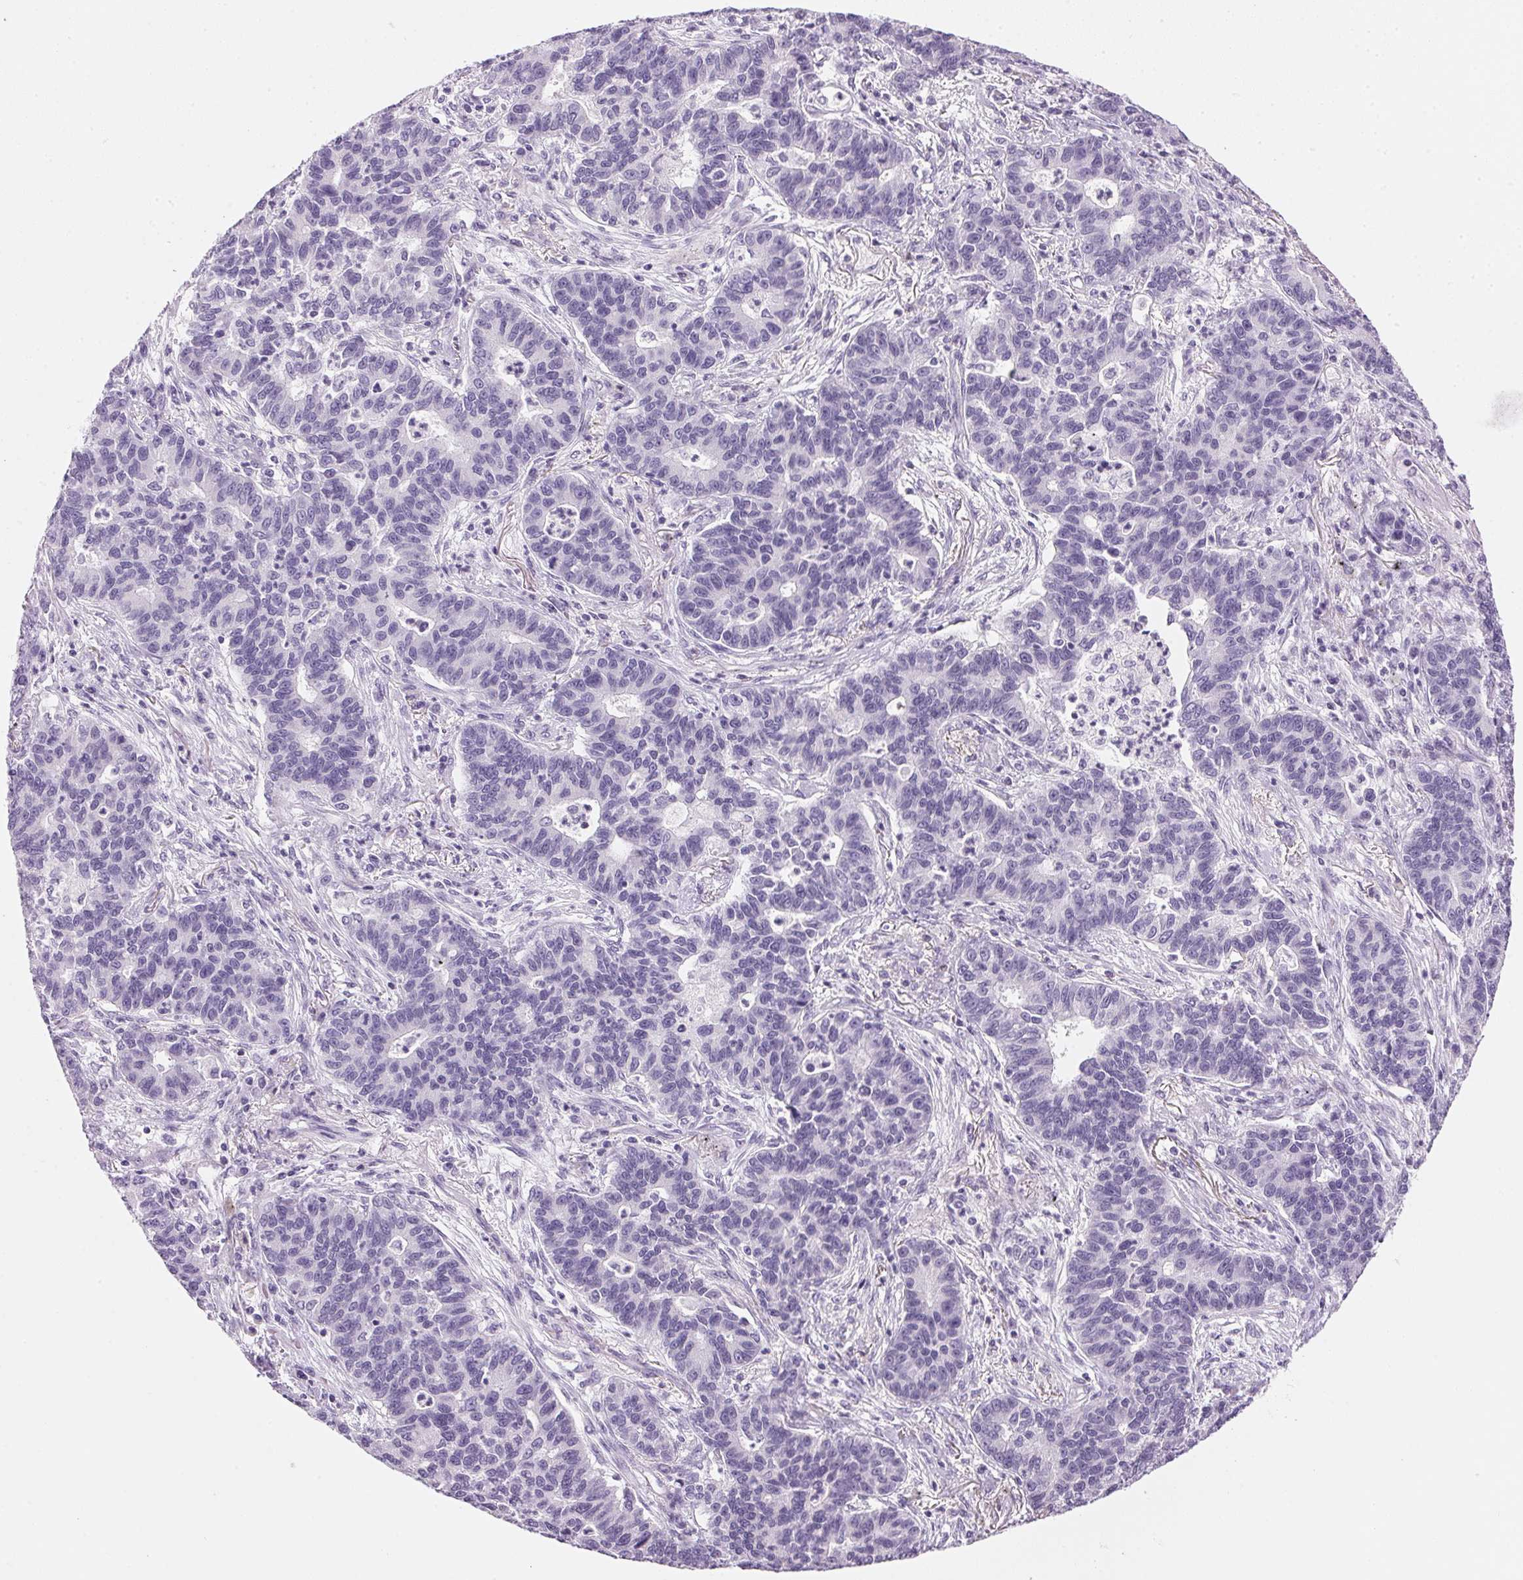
{"staining": {"intensity": "negative", "quantity": "none", "location": "none"}, "tissue": "lung cancer", "cell_type": "Tumor cells", "image_type": "cancer", "snomed": [{"axis": "morphology", "description": "Adenocarcinoma, NOS"}, {"axis": "topography", "description": "Lung"}], "caption": "Human lung cancer (adenocarcinoma) stained for a protein using immunohistochemistry reveals no expression in tumor cells.", "gene": "IGFBP1", "patient": {"sex": "female", "age": 57}}